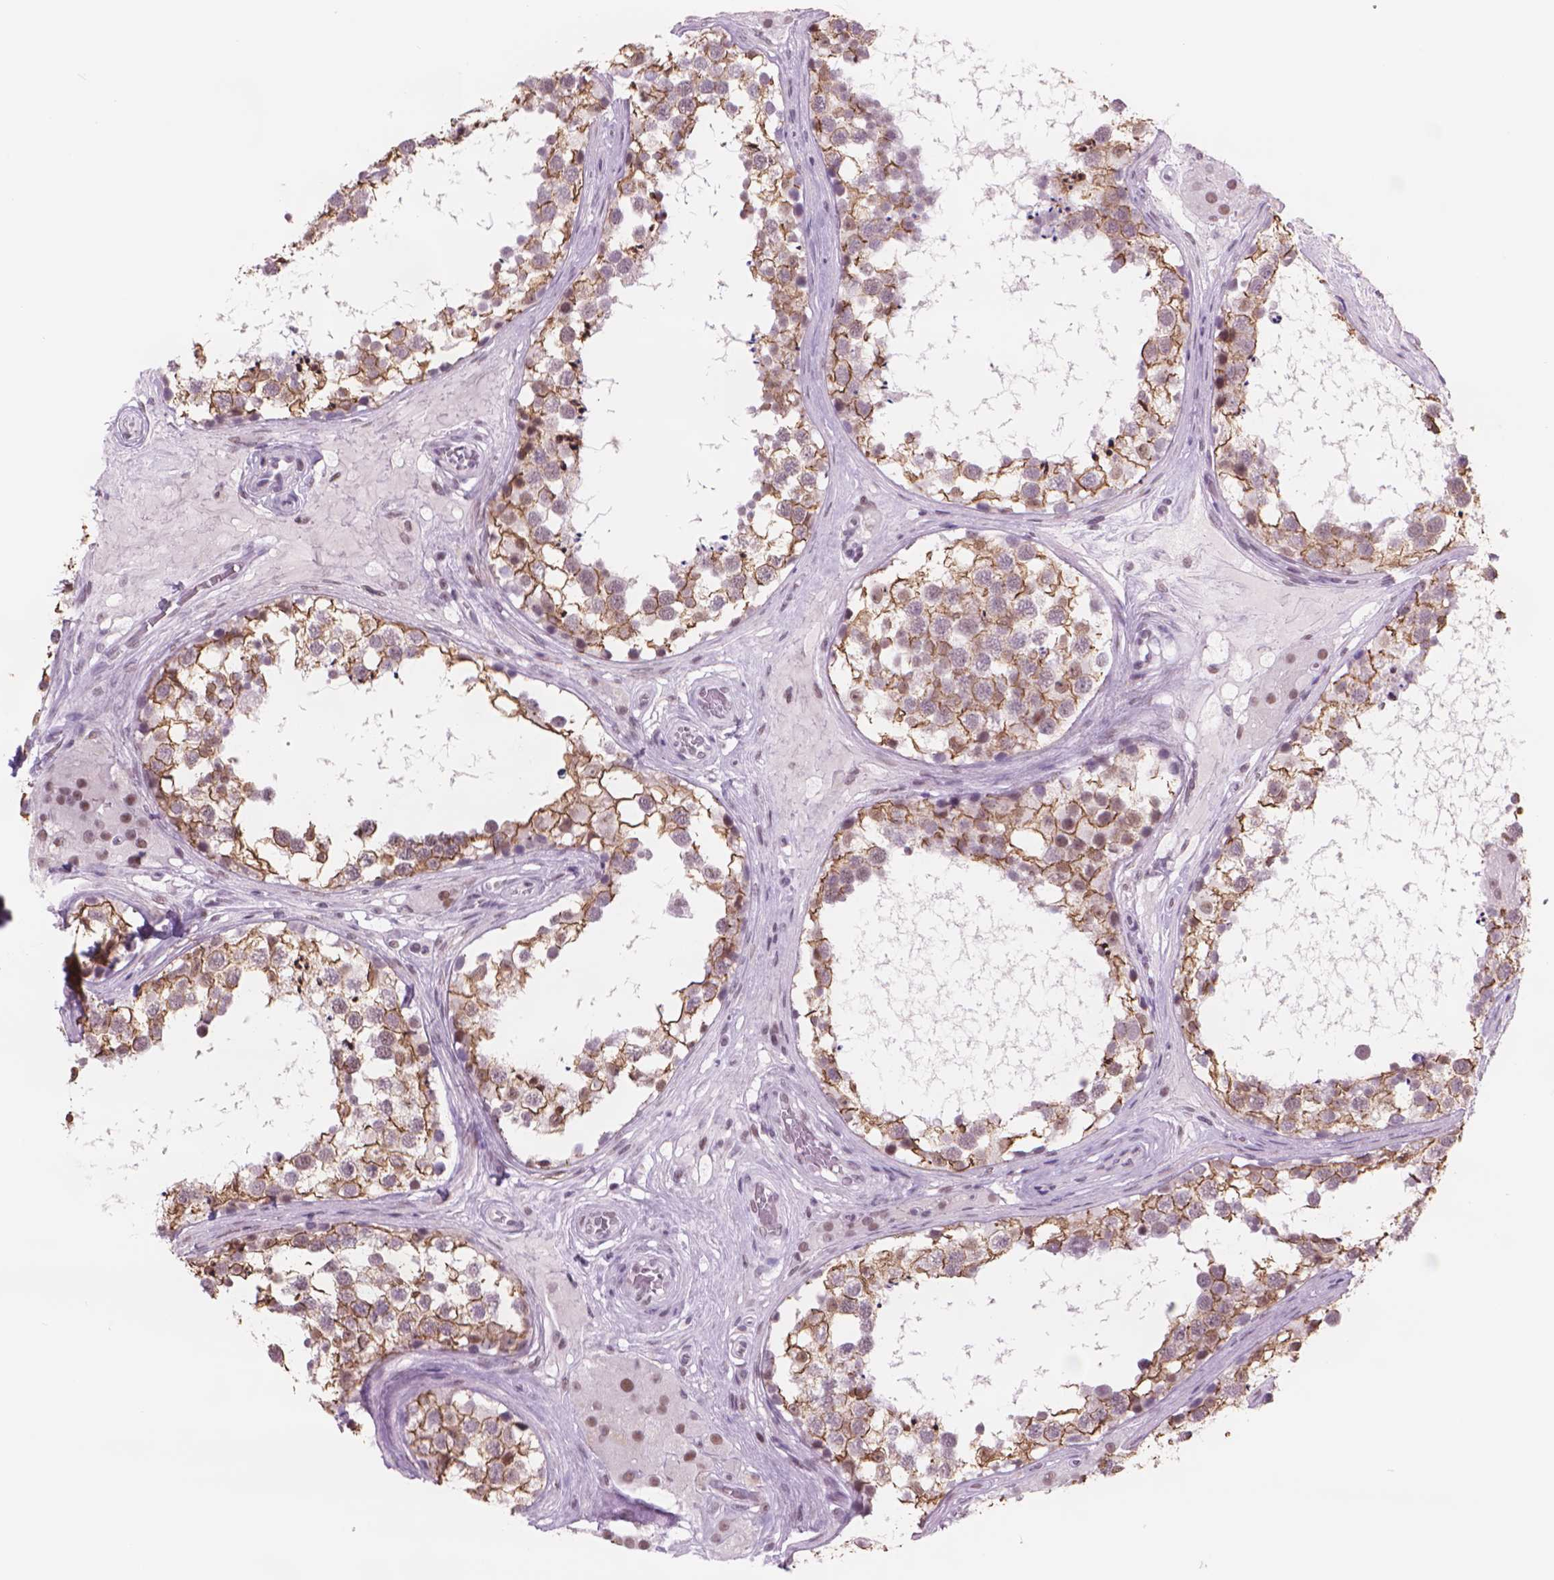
{"staining": {"intensity": "moderate", "quantity": ">75%", "location": "cytoplasmic/membranous,nuclear"}, "tissue": "testis", "cell_type": "Cells in seminiferous ducts", "image_type": "normal", "snomed": [{"axis": "morphology", "description": "Normal tissue, NOS"}, {"axis": "morphology", "description": "Seminoma, NOS"}, {"axis": "topography", "description": "Testis"}], "caption": "A photomicrograph of human testis stained for a protein shows moderate cytoplasmic/membranous,nuclear brown staining in cells in seminiferous ducts.", "gene": "POLR3D", "patient": {"sex": "male", "age": 65}}